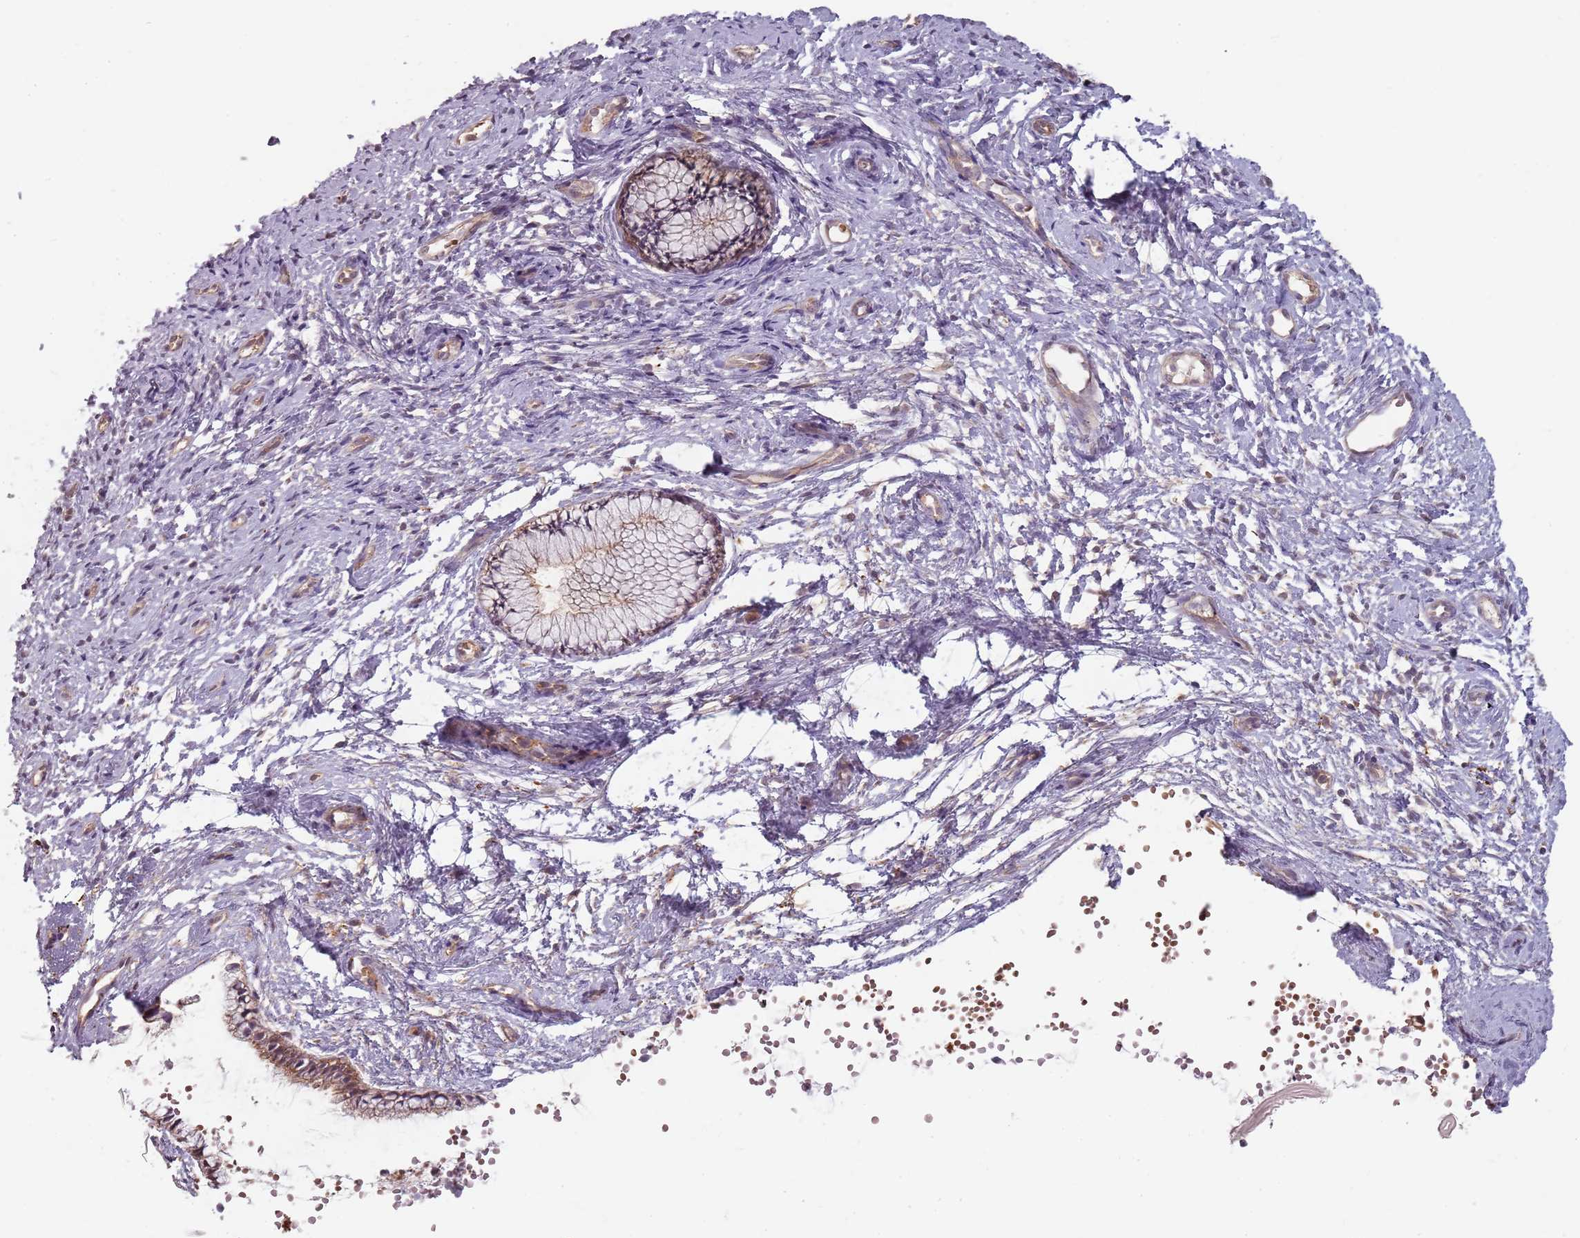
{"staining": {"intensity": "moderate", "quantity": ">75%", "location": "cytoplasmic/membranous"}, "tissue": "cervix", "cell_type": "Glandular cells", "image_type": "normal", "snomed": [{"axis": "morphology", "description": "Normal tissue, NOS"}, {"axis": "topography", "description": "Cervix"}], "caption": "IHC of unremarkable human cervix demonstrates medium levels of moderate cytoplasmic/membranous positivity in approximately >75% of glandular cells.", "gene": "PPP1R14C", "patient": {"sex": "female", "age": 57}}